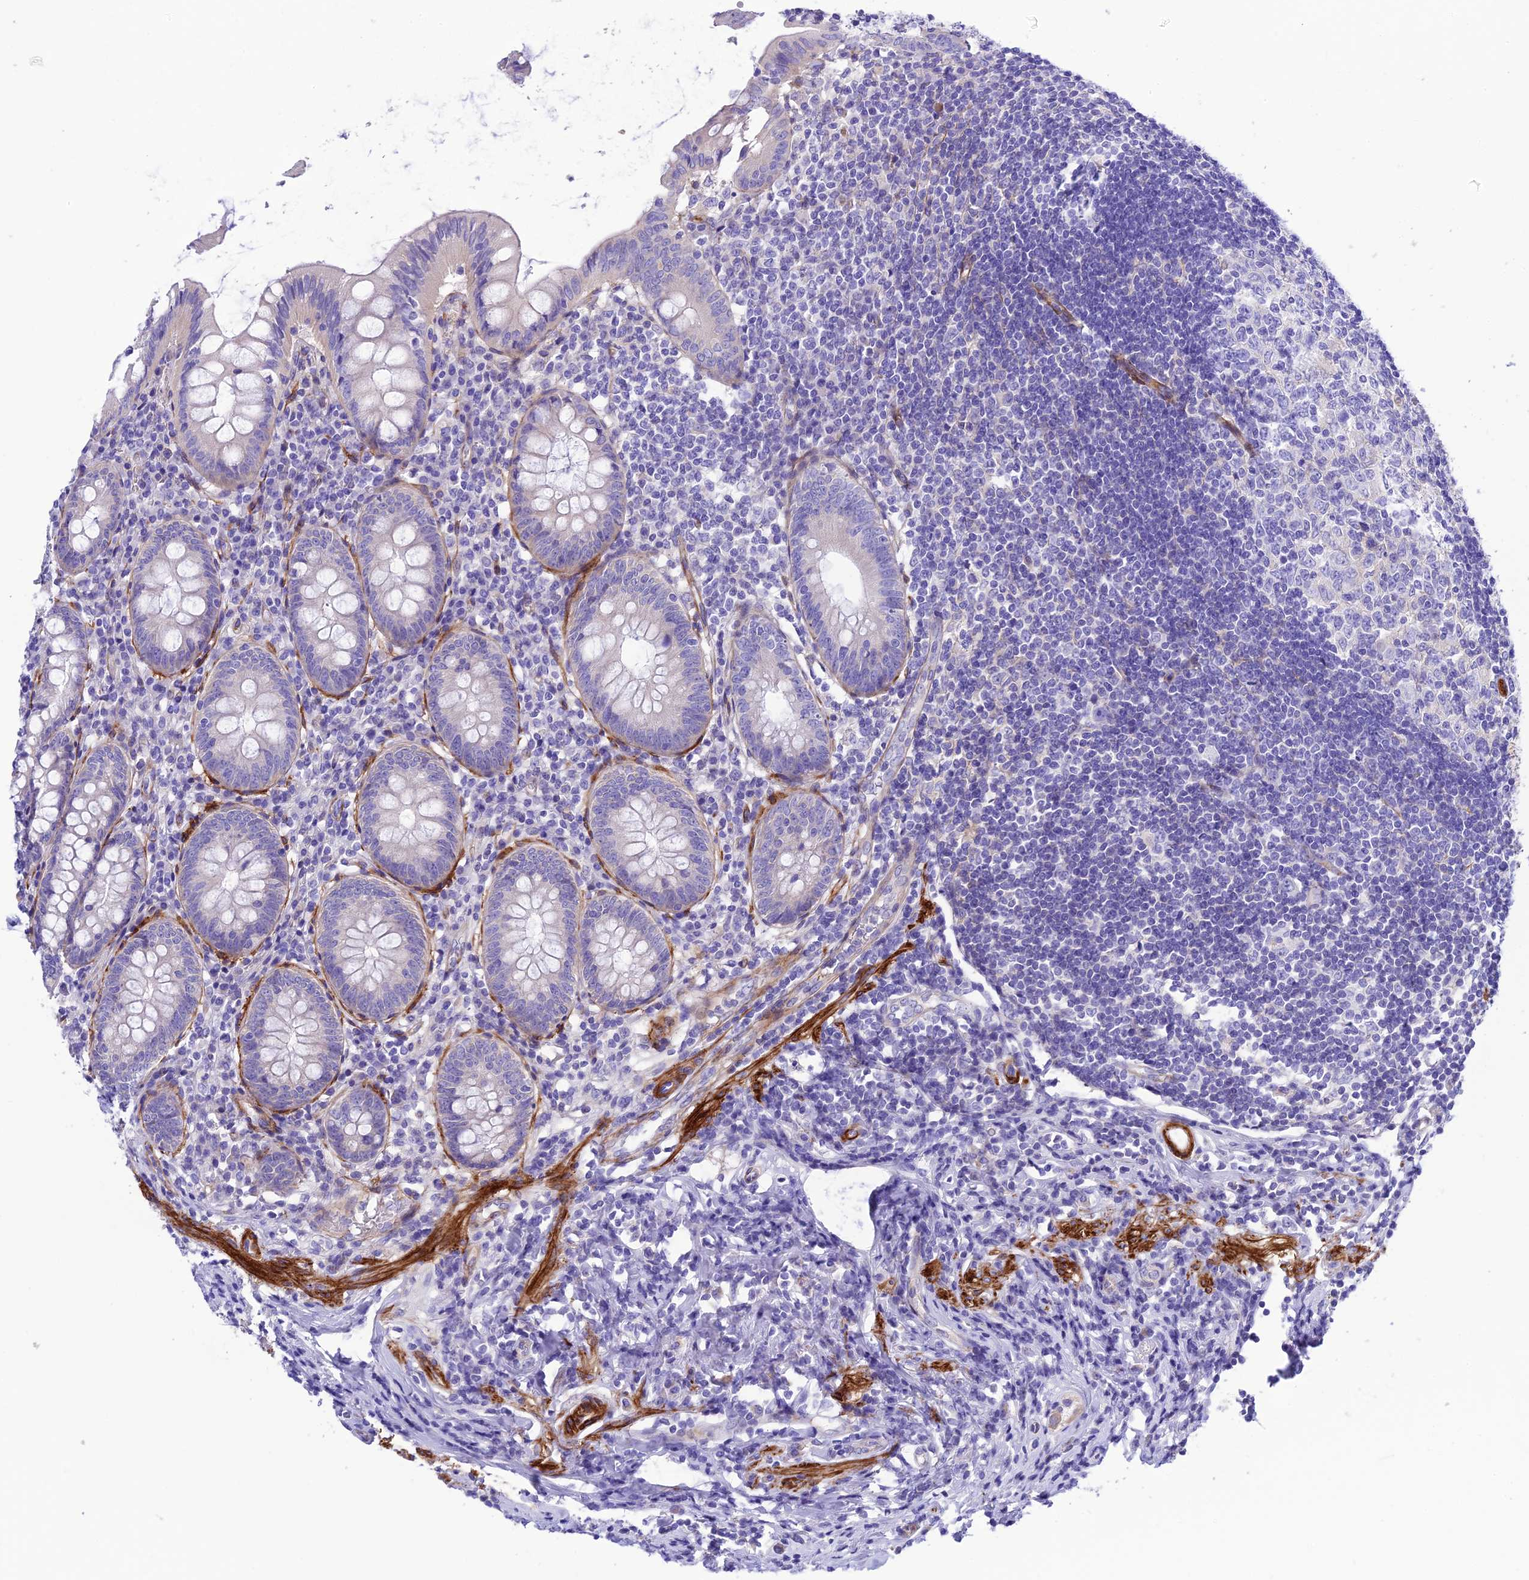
{"staining": {"intensity": "negative", "quantity": "none", "location": "none"}, "tissue": "appendix", "cell_type": "Glandular cells", "image_type": "normal", "snomed": [{"axis": "morphology", "description": "Normal tissue, NOS"}, {"axis": "topography", "description": "Appendix"}], "caption": "An immunohistochemistry (IHC) histopathology image of benign appendix is shown. There is no staining in glandular cells of appendix. The staining is performed using DAB (3,3'-diaminobenzidine) brown chromogen with nuclei counter-stained in using hematoxylin.", "gene": "FRA10AC1", "patient": {"sex": "female", "age": 54}}